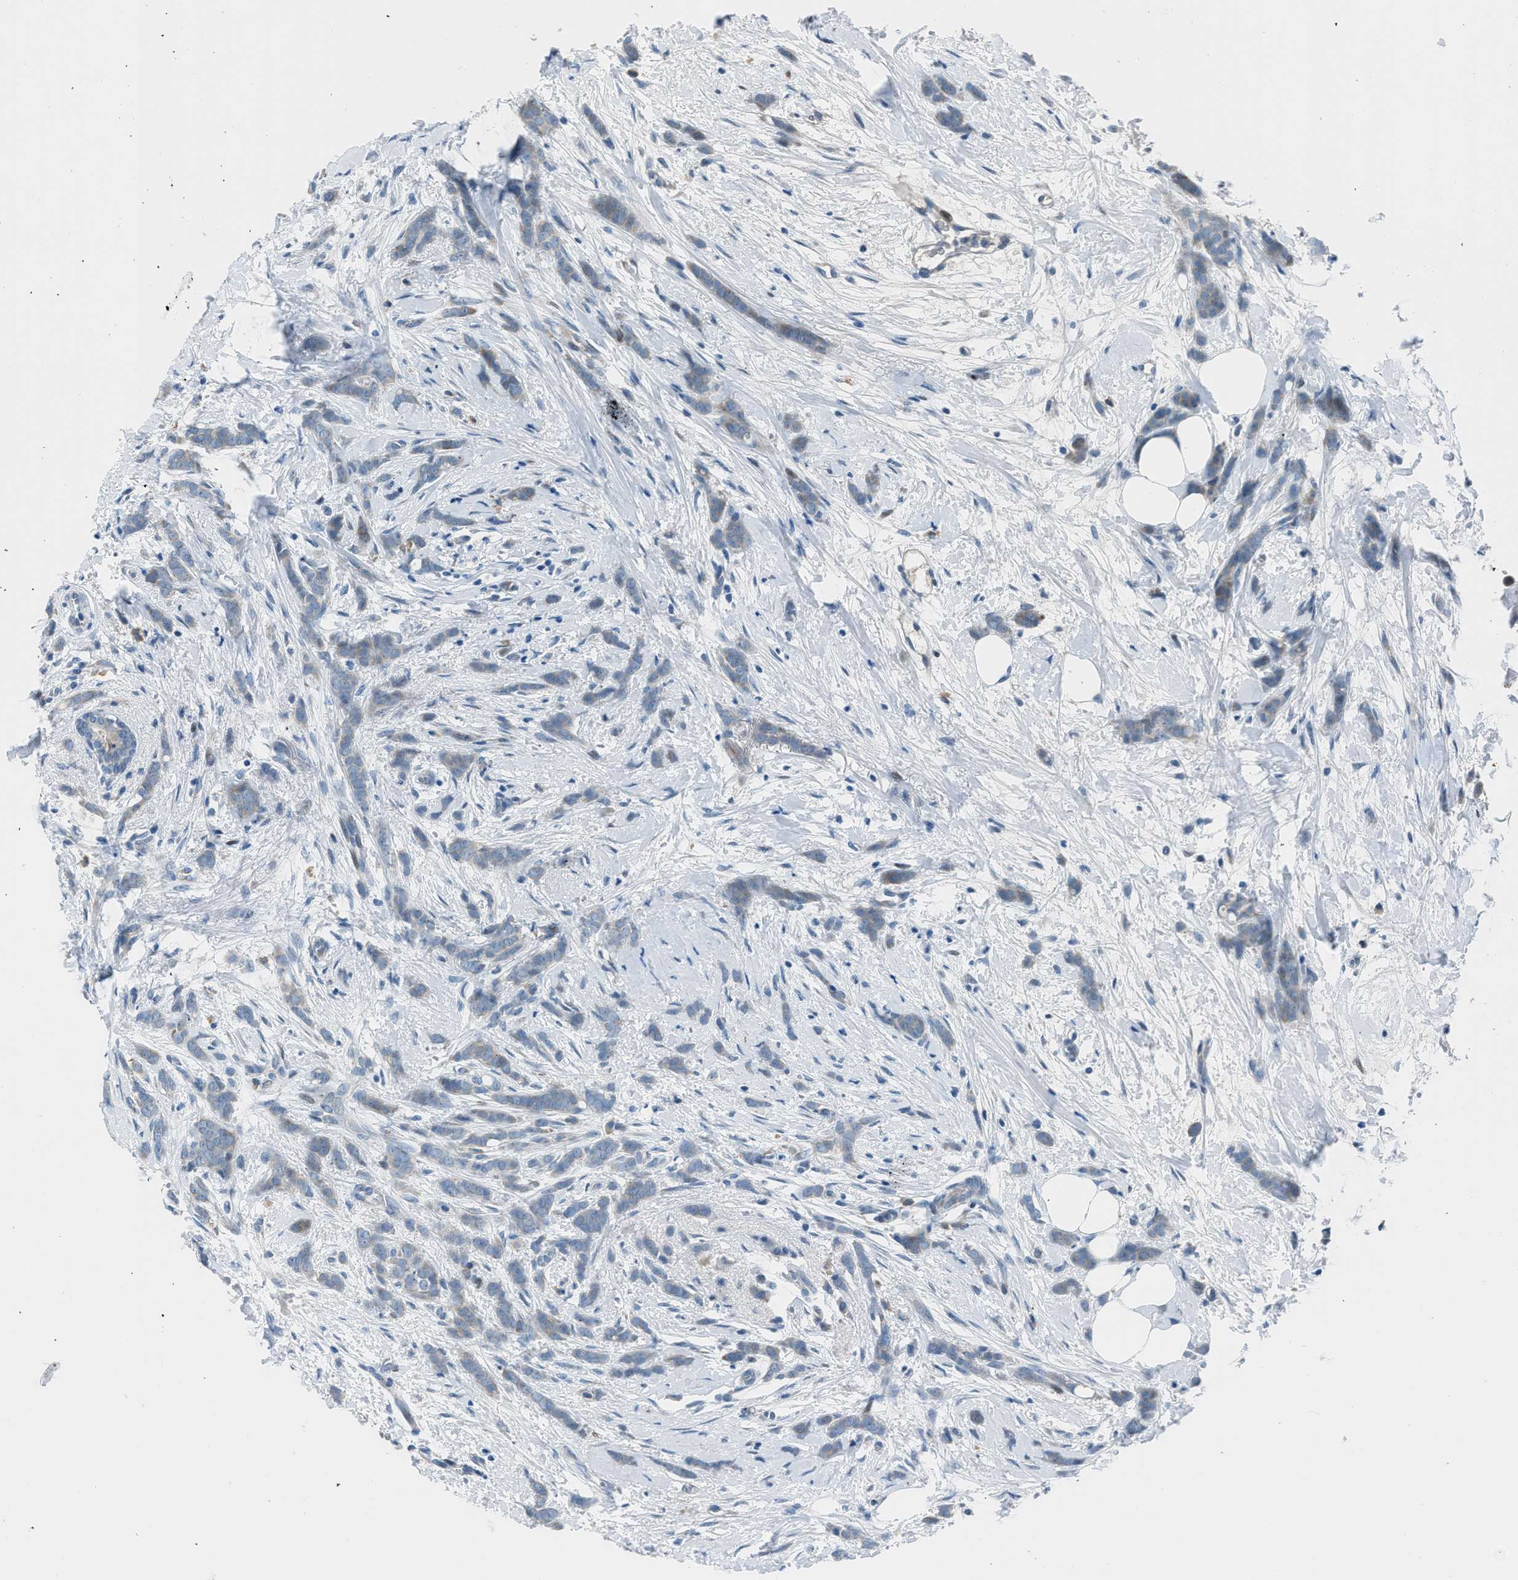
{"staining": {"intensity": "weak", "quantity": "<25%", "location": "cytoplasmic/membranous"}, "tissue": "breast cancer", "cell_type": "Tumor cells", "image_type": "cancer", "snomed": [{"axis": "morphology", "description": "Lobular carcinoma, in situ"}, {"axis": "morphology", "description": "Lobular carcinoma"}, {"axis": "topography", "description": "Breast"}], "caption": "Photomicrograph shows no significant protein staining in tumor cells of lobular carcinoma (breast).", "gene": "RNF41", "patient": {"sex": "female", "age": 41}}